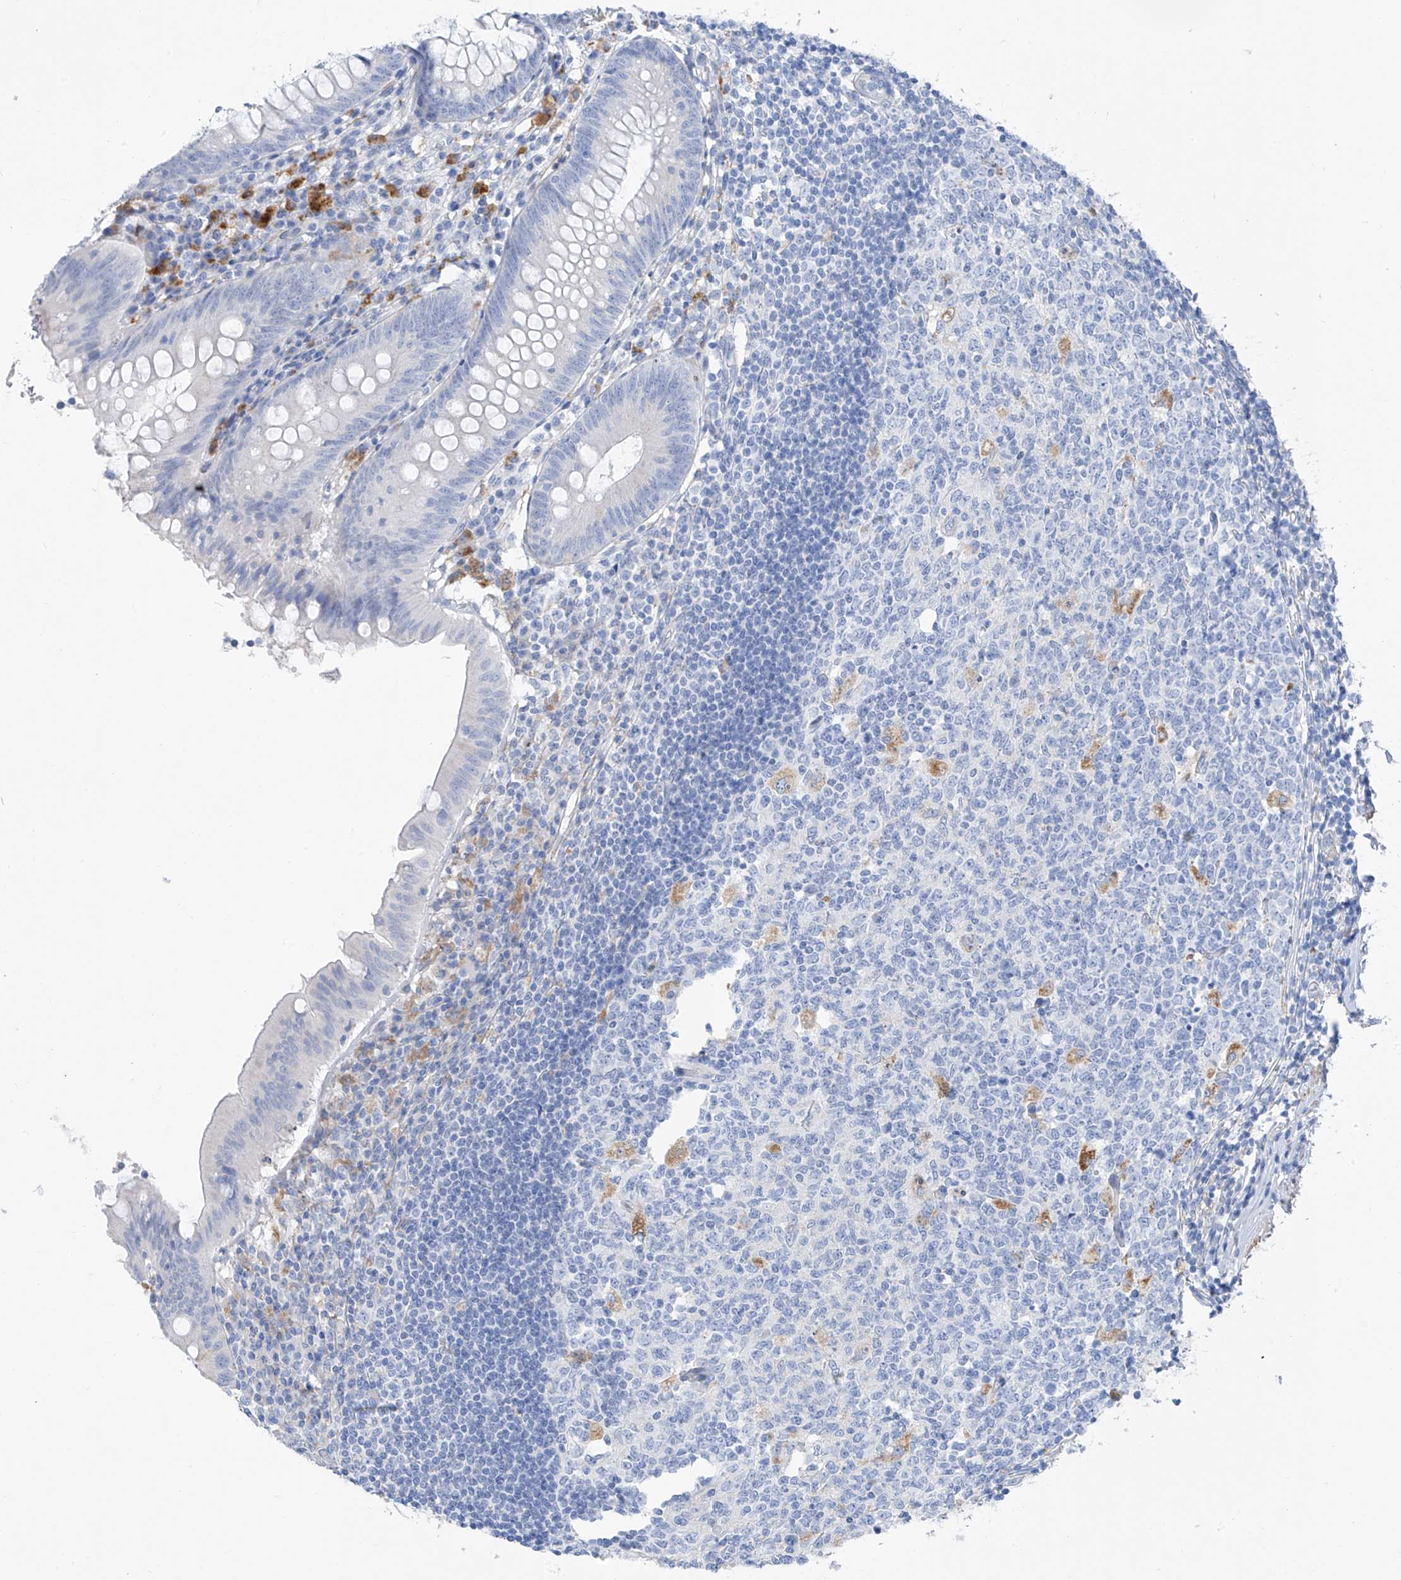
{"staining": {"intensity": "negative", "quantity": "none", "location": "none"}, "tissue": "appendix", "cell_type": "Glandular cells", "image_type": "normal", "snomed": [{"axis": "morphology", "description": "Normal tissue, NOS"}, {"axis": "topography", "description": "Appendix"}], "caption": "An image of appendix stained for a protein shows no brown staining in glandular cells.", "gene": "GLMP", "patient": {"sex": "female", "age": 54}}